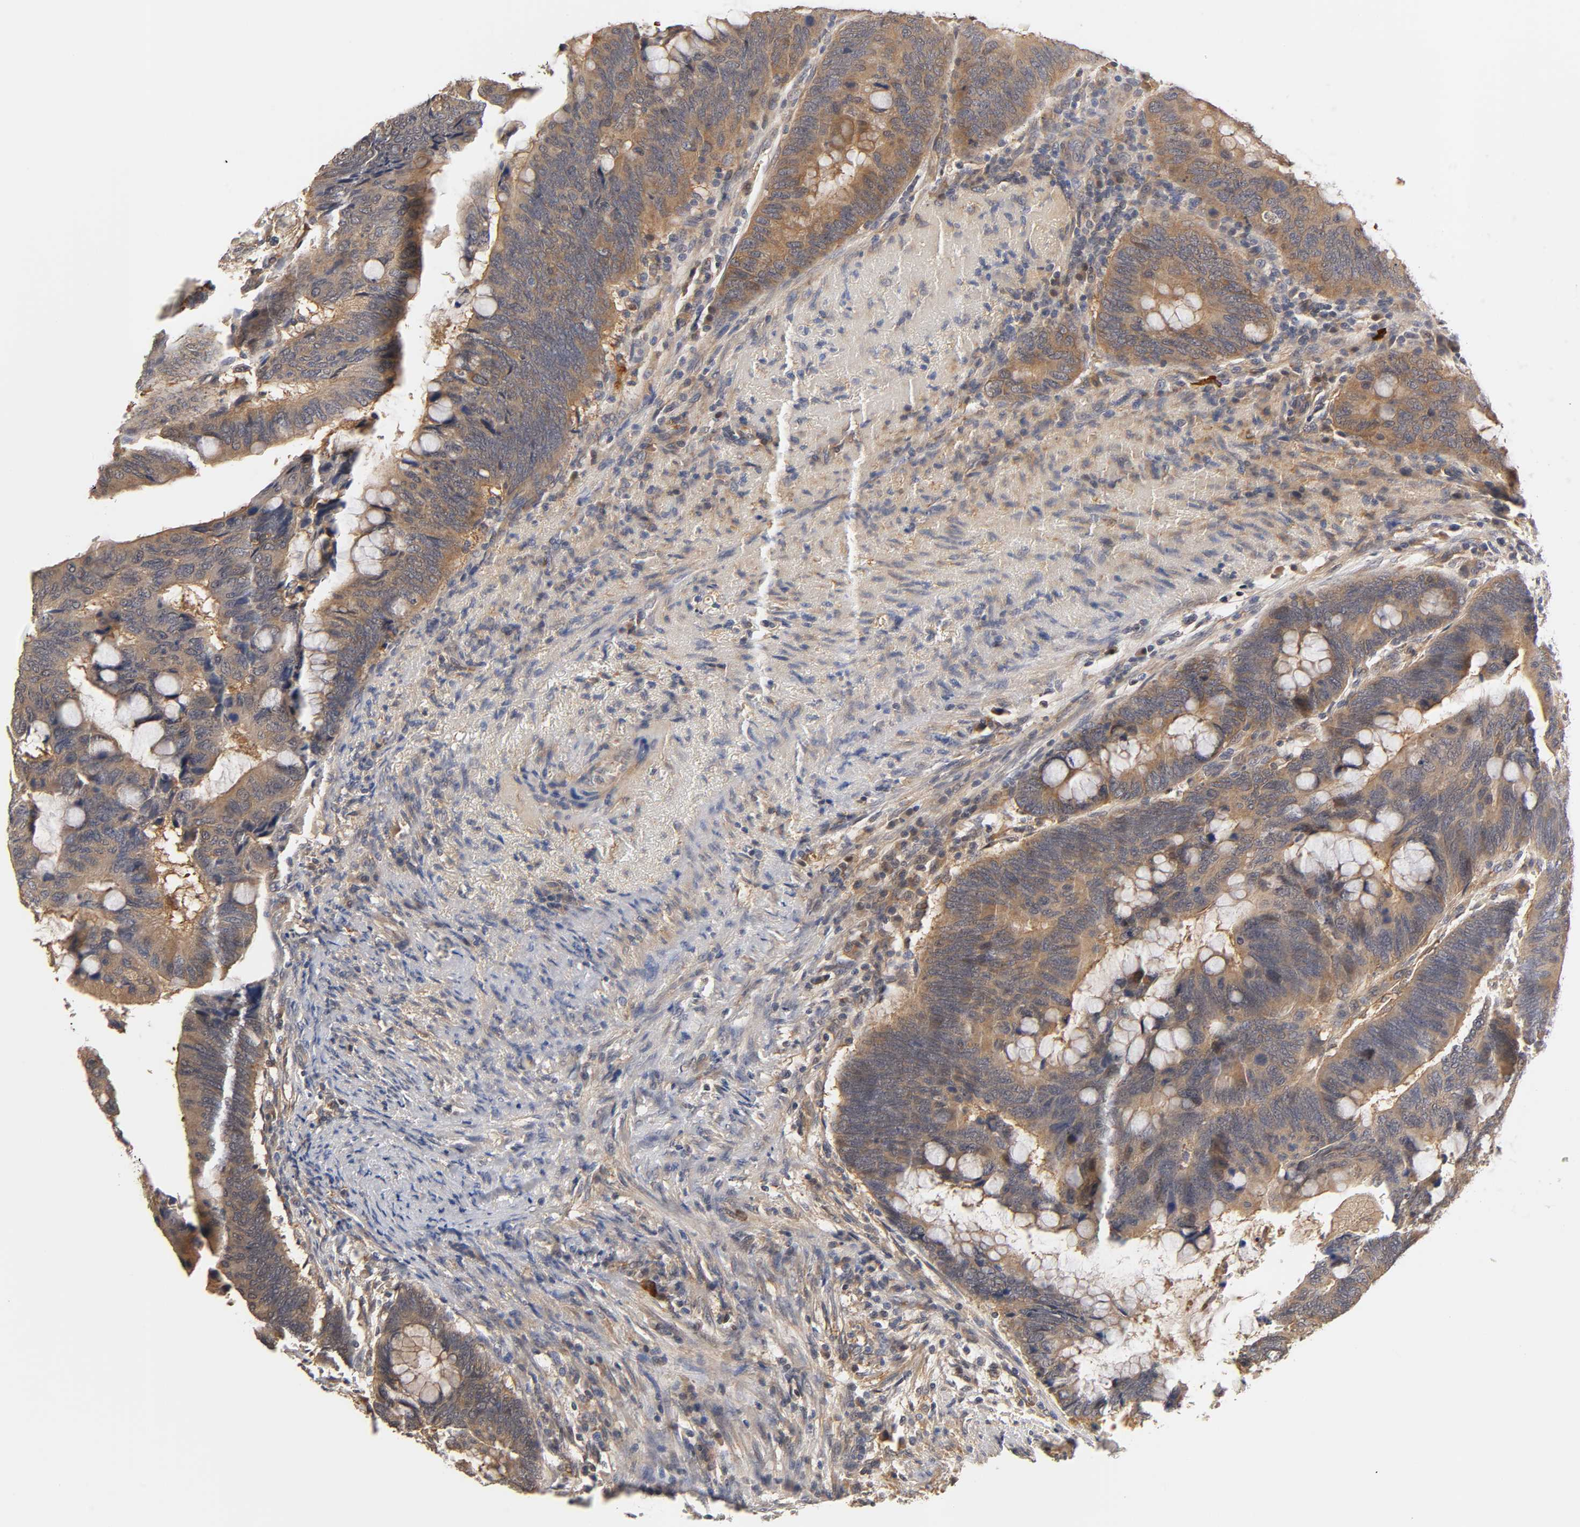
{"staining": {"intensity": "weak", "quantity": ">75%", "location": "cytoplasmic/membranous"}, "tissue": "colorectal cancer", "cell_type": "Tumor cells", "image_type": "cancer", "snomed": [{"axis": "morphology", "description": "Normal tissue, NOS"}, {"axis": "morphology", "description": "Adenocarcinoma, NOS"}, {"axis": "topography", "description": "Rectum"}, {"axis": "topography", "description": "Peripheral nerve tissue"}], "caption": "IHC histopathology image of adenocarcinoma (colorectal) stained for a protein (brown), which displays low levels of weak cytoplasmic/membranous expression in about >75% of tumor cells.", "gene": "PDE5A", "patient": {"sex": "male", "age": 92}}